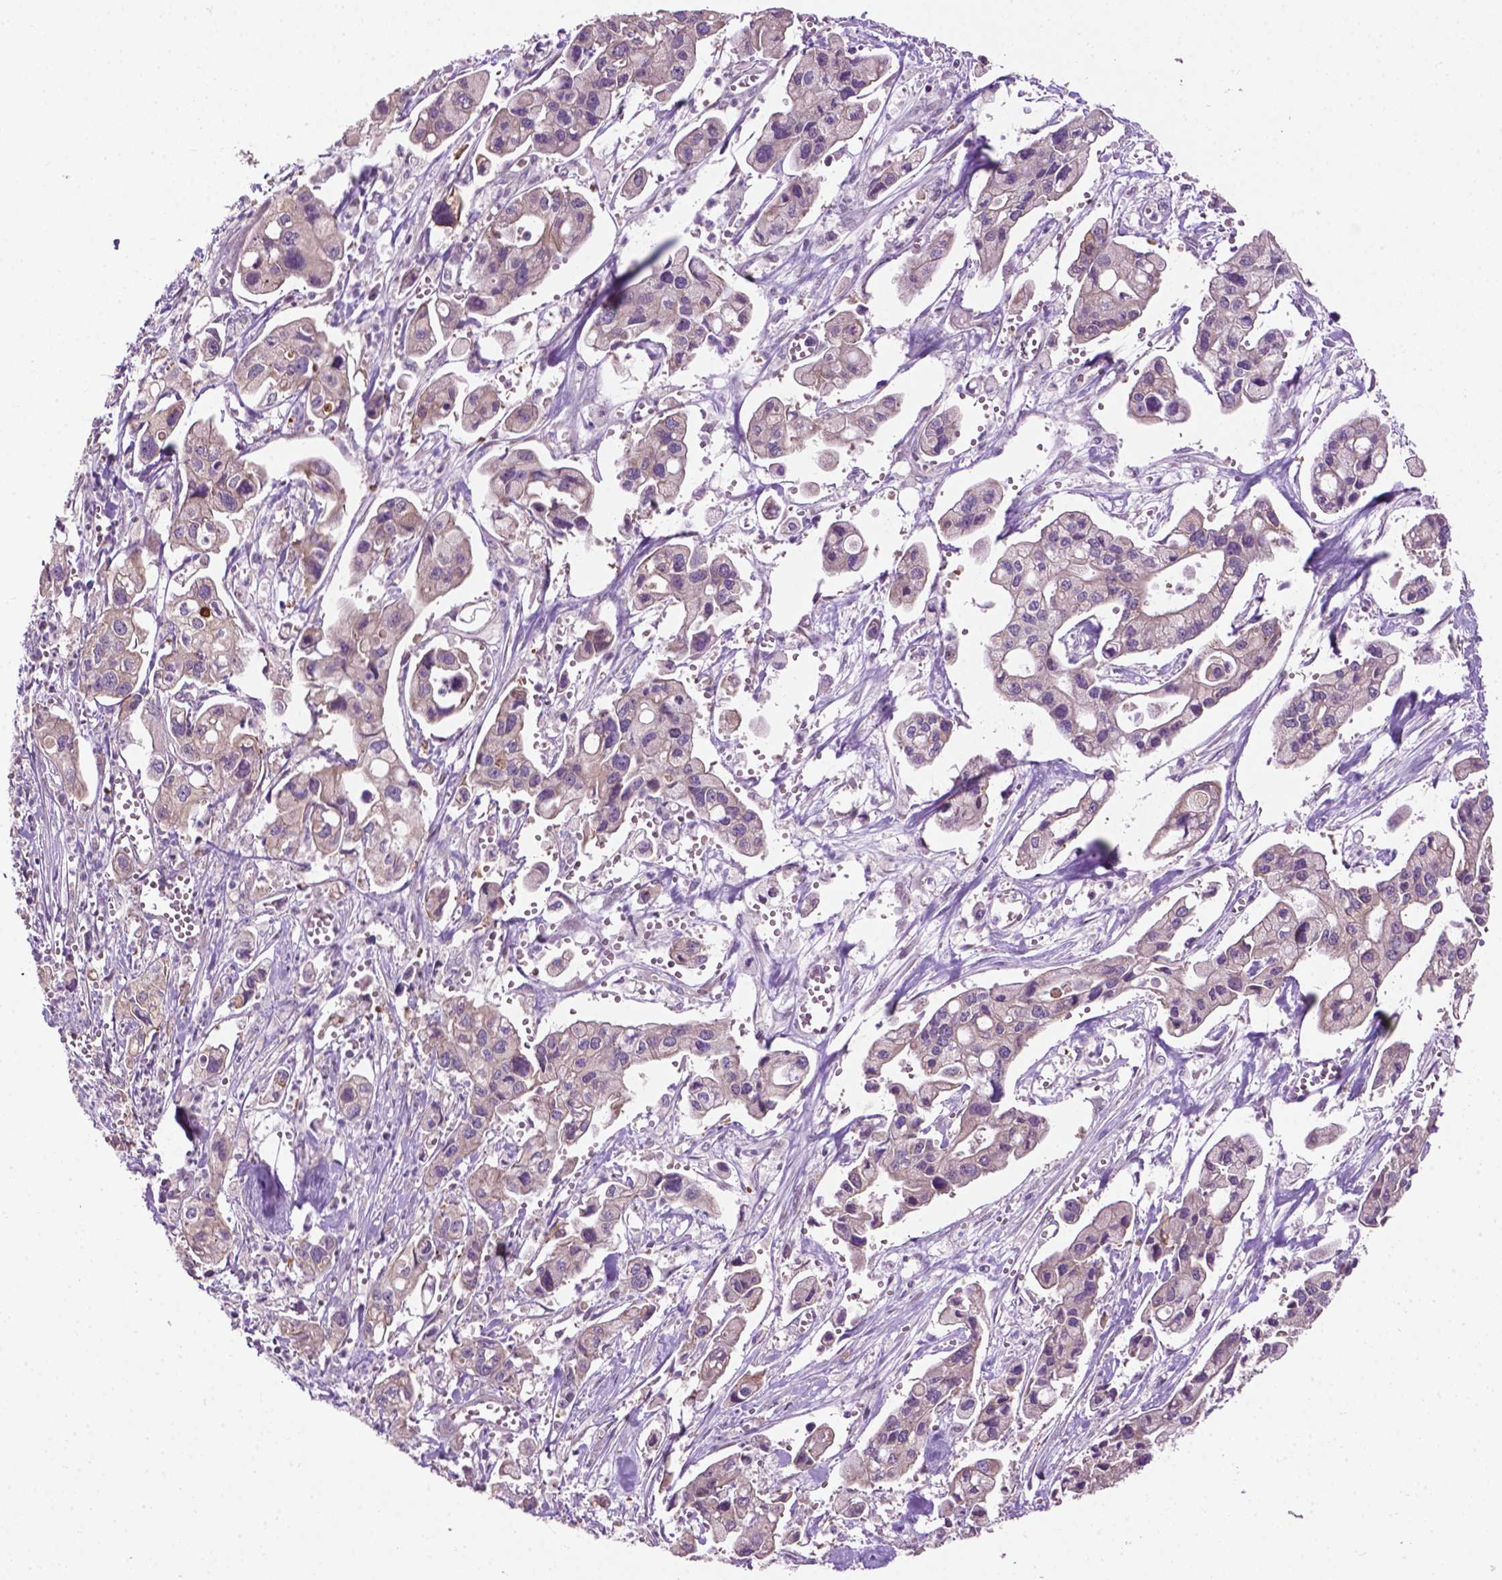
{"staining": {"intensity": "weak", "quantity": "<25%", "location": "cytoplasmic/membranous"}, "tissue": "pancreatic cancer", "cell_type": "Tumor cells", "image_type": "cancer", "snomed": [{"axis": "morphology", "description": "Adenocarcinoma, NOS"}, {"axis": "topography", "description": "Pancreas"}], "caption": "Tumor cells show no significant positivity in pancreatic cancer (adenocarcinoma).", "gene": "MZT1", "patient": {"sex": "male", "age": 70}}